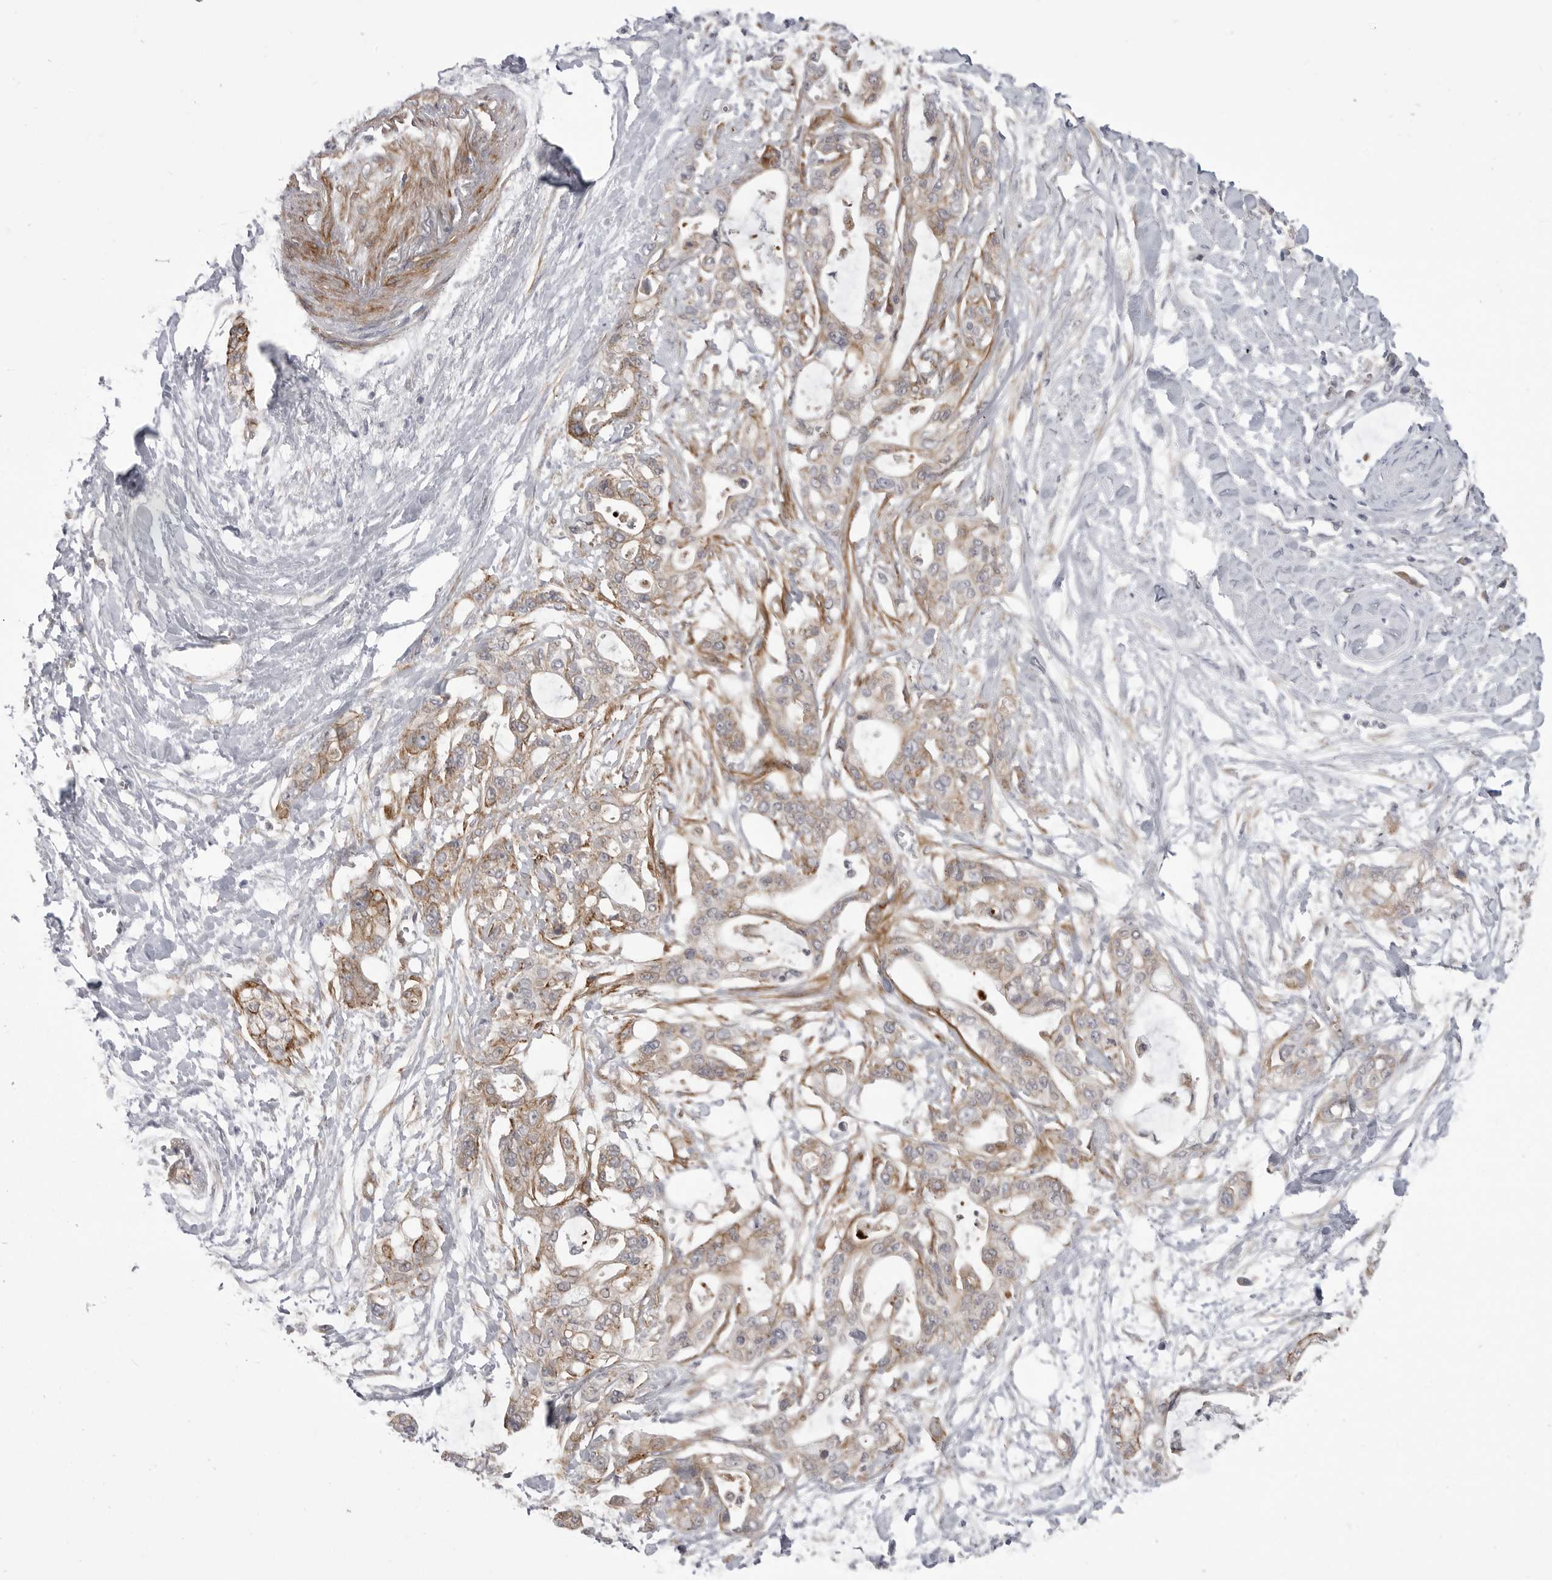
{"staining": {"intensity": "moderate", "quantity": ">75%", "location": "cytoplasmic/membranous"}, "tissue": "pancreatic cancer", "cell_type": "Tumor cells", "image_type": "cancer", "snomed": [{"axis": "morphology", "description": "Adenocarcinoma, NOS"}, {"axis": "topography", "description": "Pancreas"}], "caption": "The micrograph exhibits a brown stain indicating the presence of a protein in the cytoplasmic/membranous of tumor cells in pancreatic cancer. (IHC, brightfield microscopy, high magnification).", "gene": "SCP2", "patient": {"sex": "male", "age": 68}}